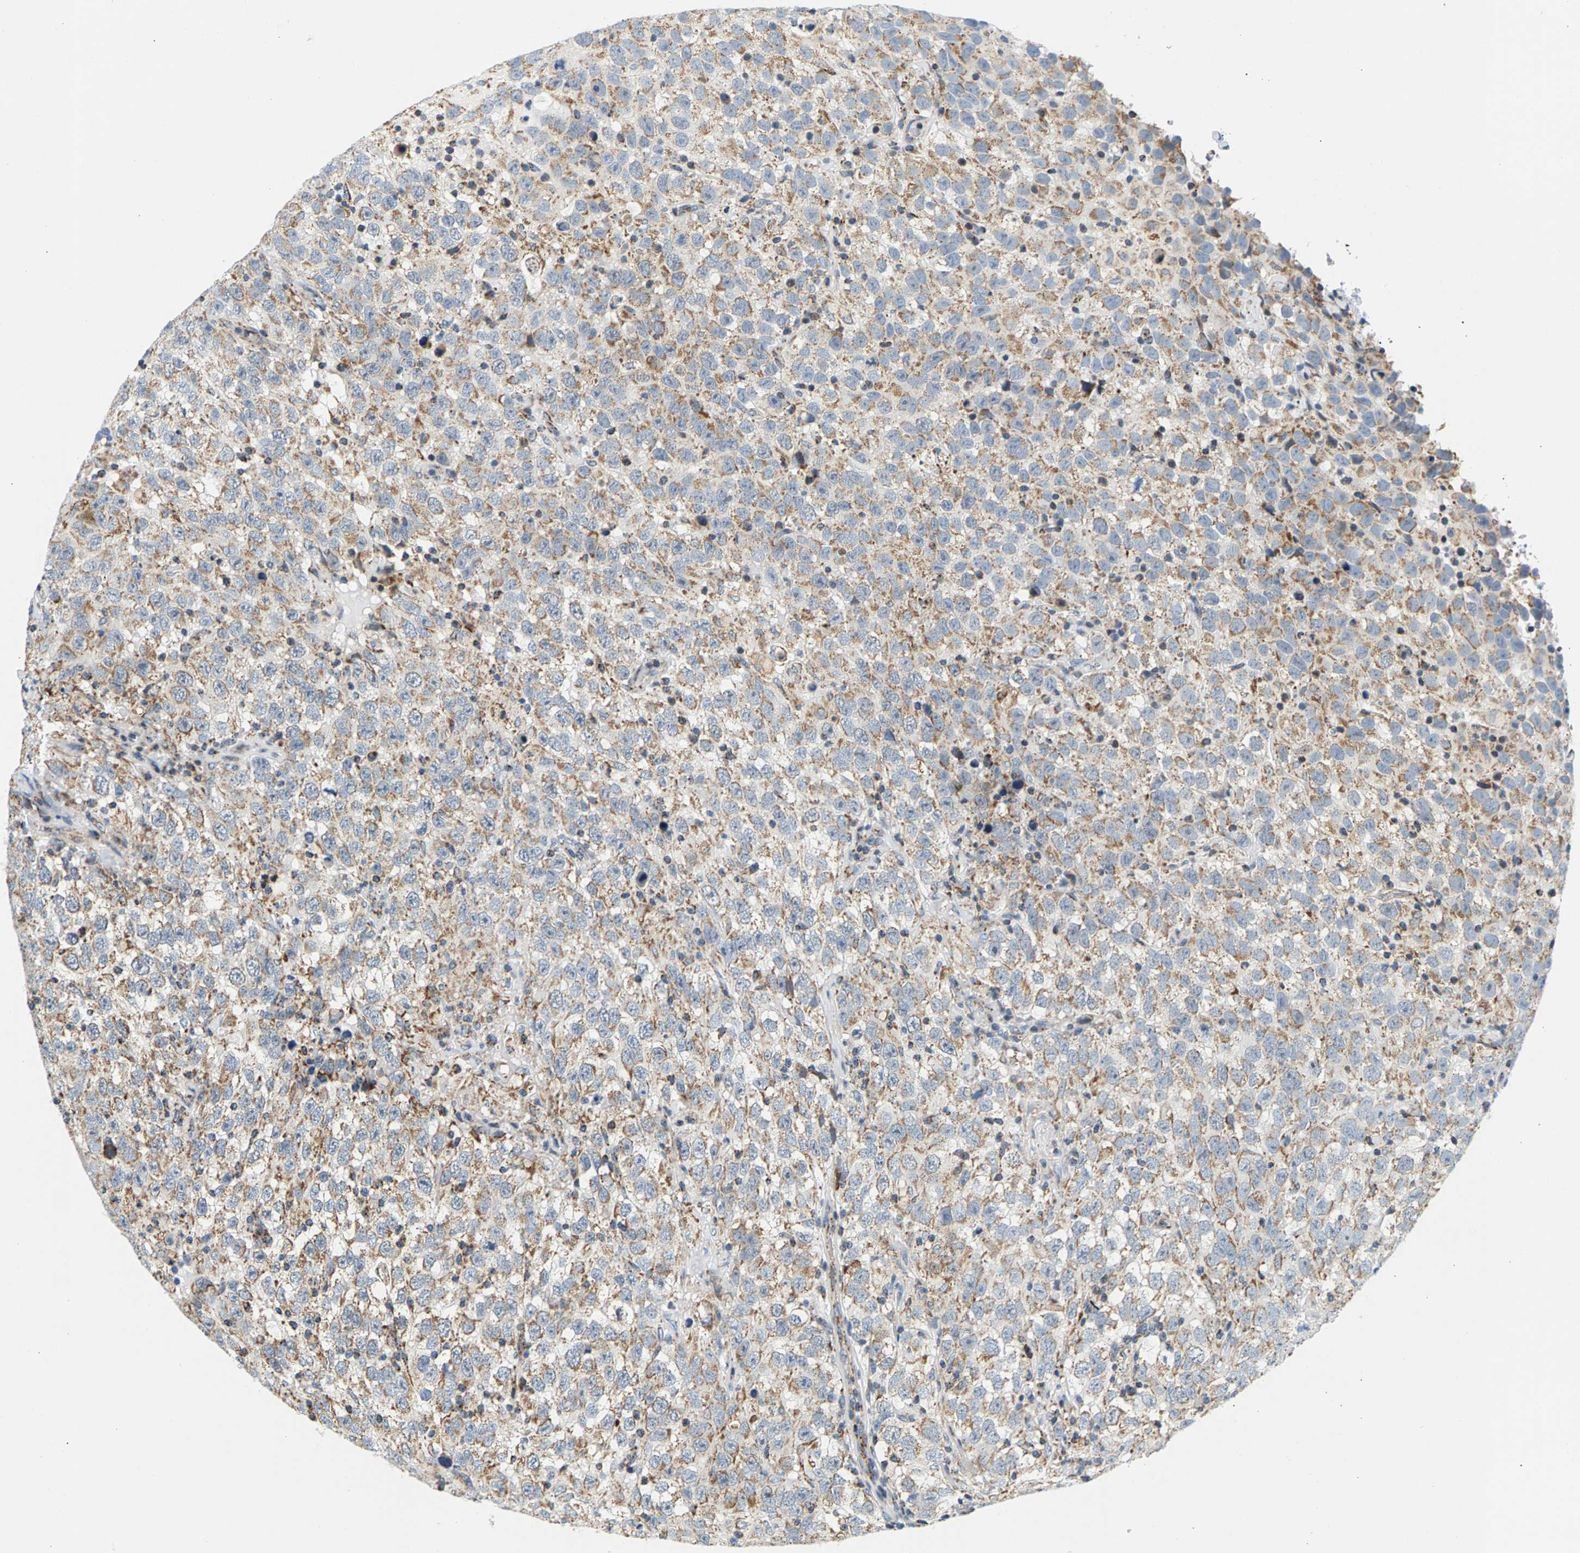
{"staining": {"intensity": "moderate", "quantity": ">75%", "location": "cytoplasmic/membranous"}, "tissue": "testis cancer", "cell_type": "Tumor cells", "image_type": "cancer", "snomed": [{"axis": "morphology", "description": "Seminoma, NOS"}, {"axis": "topography", "description": "Testis"}], "caption": "This is a micrograph of IHC staining of testis seminoma, which shows moderate positivity in the cytoplasmic/membranous of tumor cells.", "gene": "PDE1A", "patient": {"sex": "male", "age": 41}}